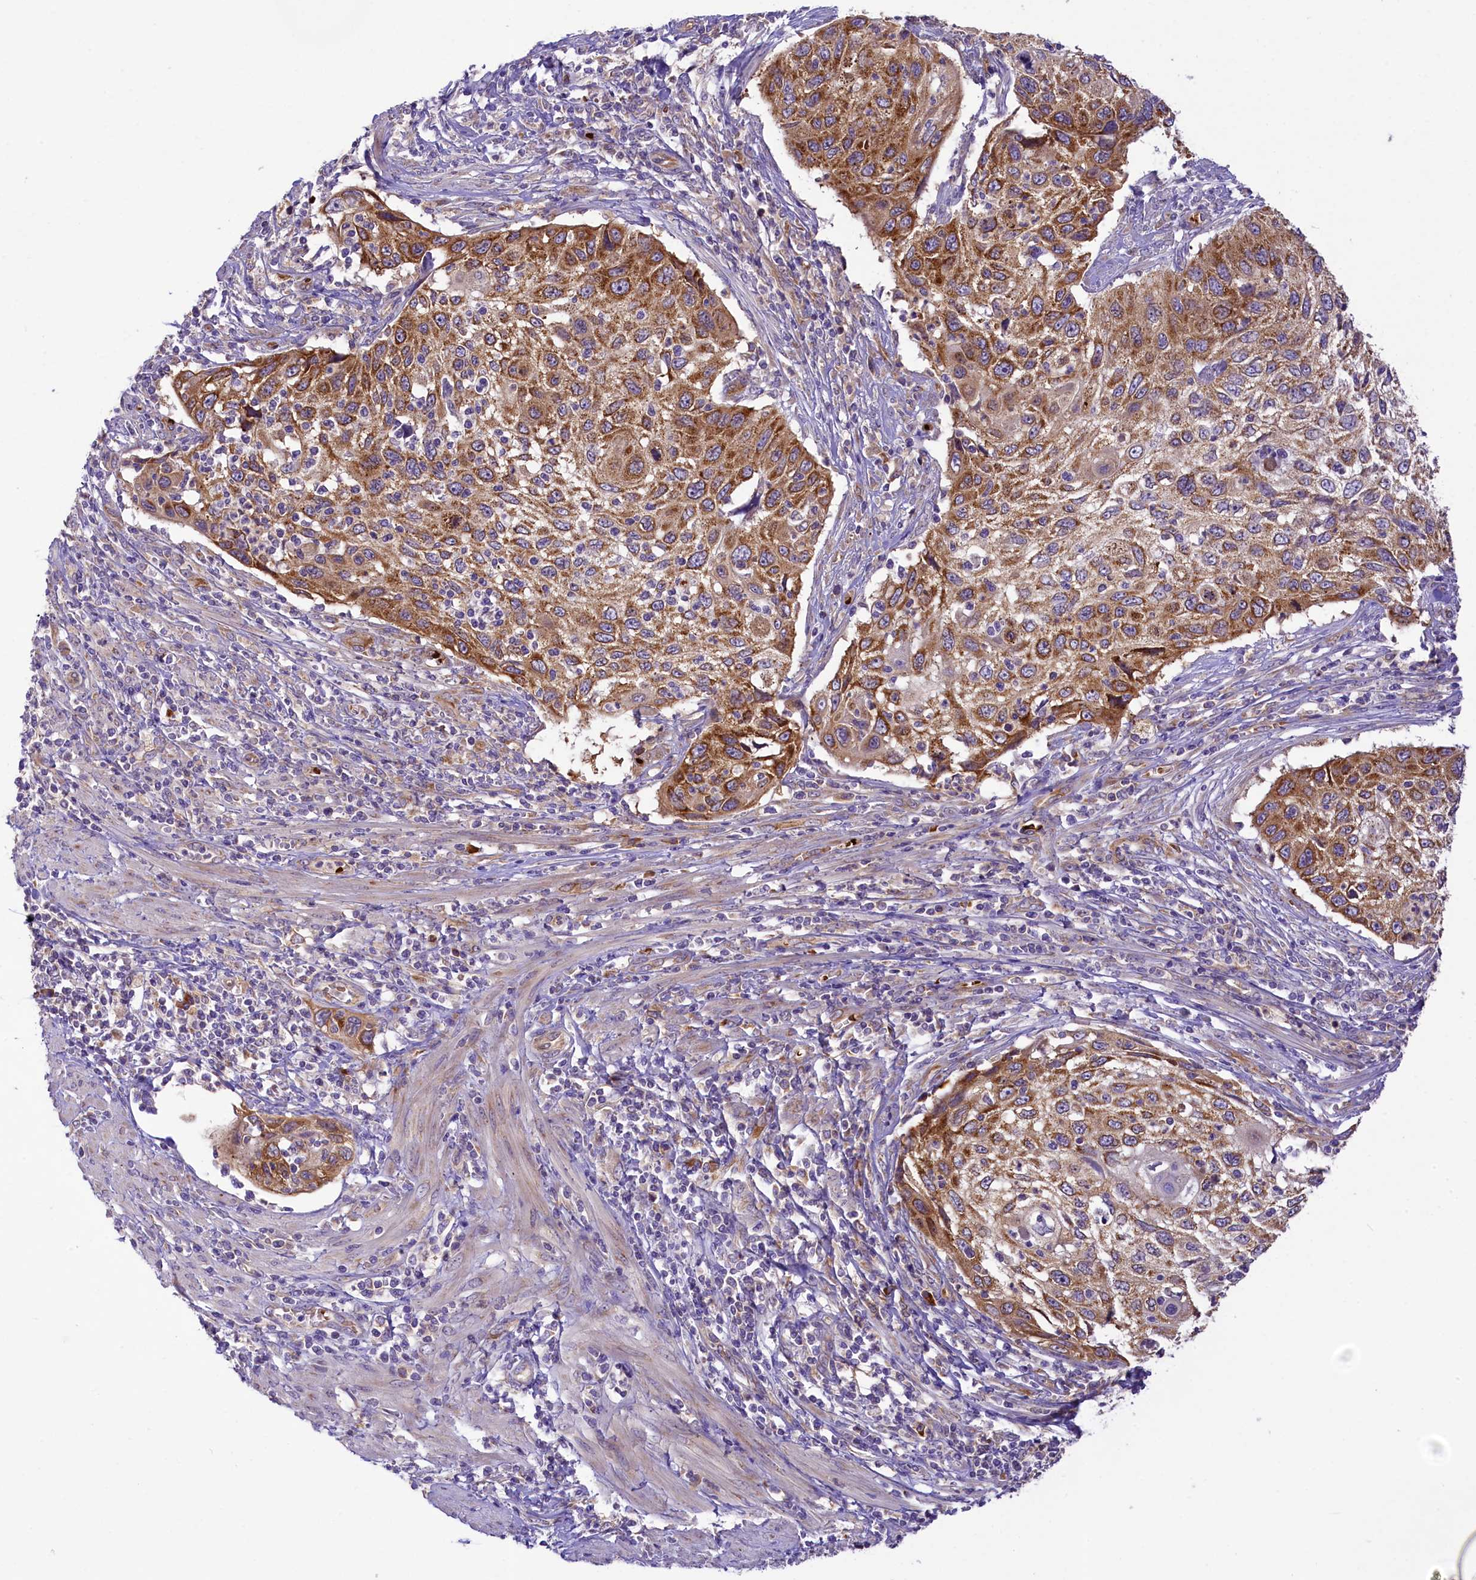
{"staining": {"intensity": "strong", "quantity": "25%-75%", "location": "cytoplasmic/membranous"}, "tissue": "cervical cancer", "cell_type": "Tumor cells", "image_type": "cancer", "snomed": [{"axis": "morphology", "description": "Squamous cell carcinoma, NOS"}, {"axis": "topography", "description": "Cervix"}], "caption": "DAB (3,3'-diaminobenzidine) immunohistochemical staining of human cervical squamous cell carcinoma exhibits strong cytoplasmic/membranous protein positivity in about 25%-75% of tumor cells.", "gene": "LARP4", "patient": {"sex": "female", "age": 70}}